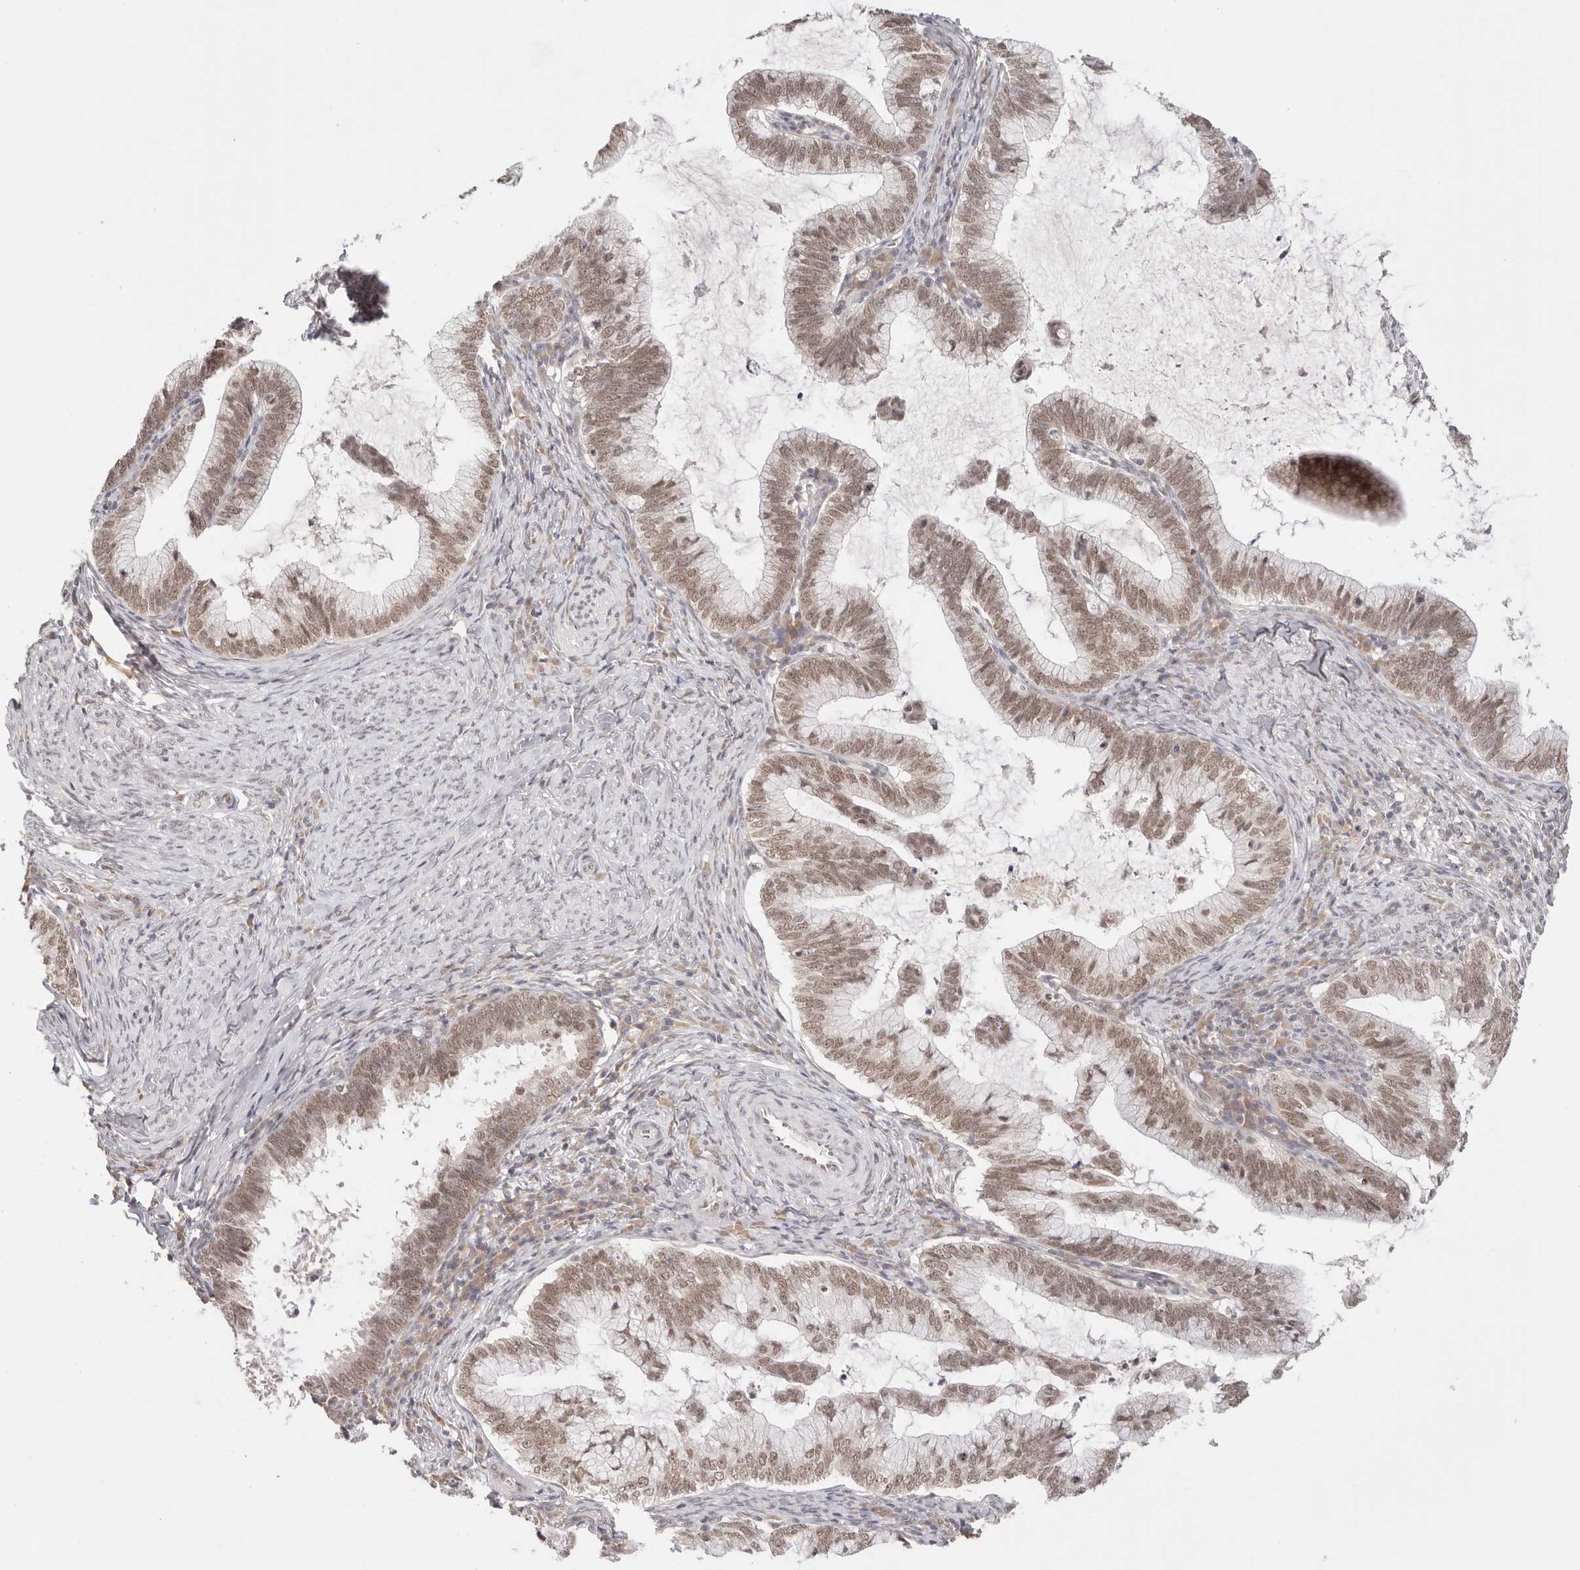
{"staining": {"intensity": "moderate", "quantity": ">75%", "location": "nuclear"}, "tissue": "cervical cancer", "cell_type": "Tumor cells", "image_type": "cancer", "snomed": [{"axis": "morphology", "description": "Adenocarcinoma, NOS"}, {"axis": "topography", "description": "Cervix"}], "caption": "Protein analysis of cervical adenocarcinoma tissue displays moderate nuclear staining in about >75% of tumor cells. (IHC, brightfield microscopy, high magnification).", "gene": "RFC3", "patient": {"sex": "female", "age": 36}}